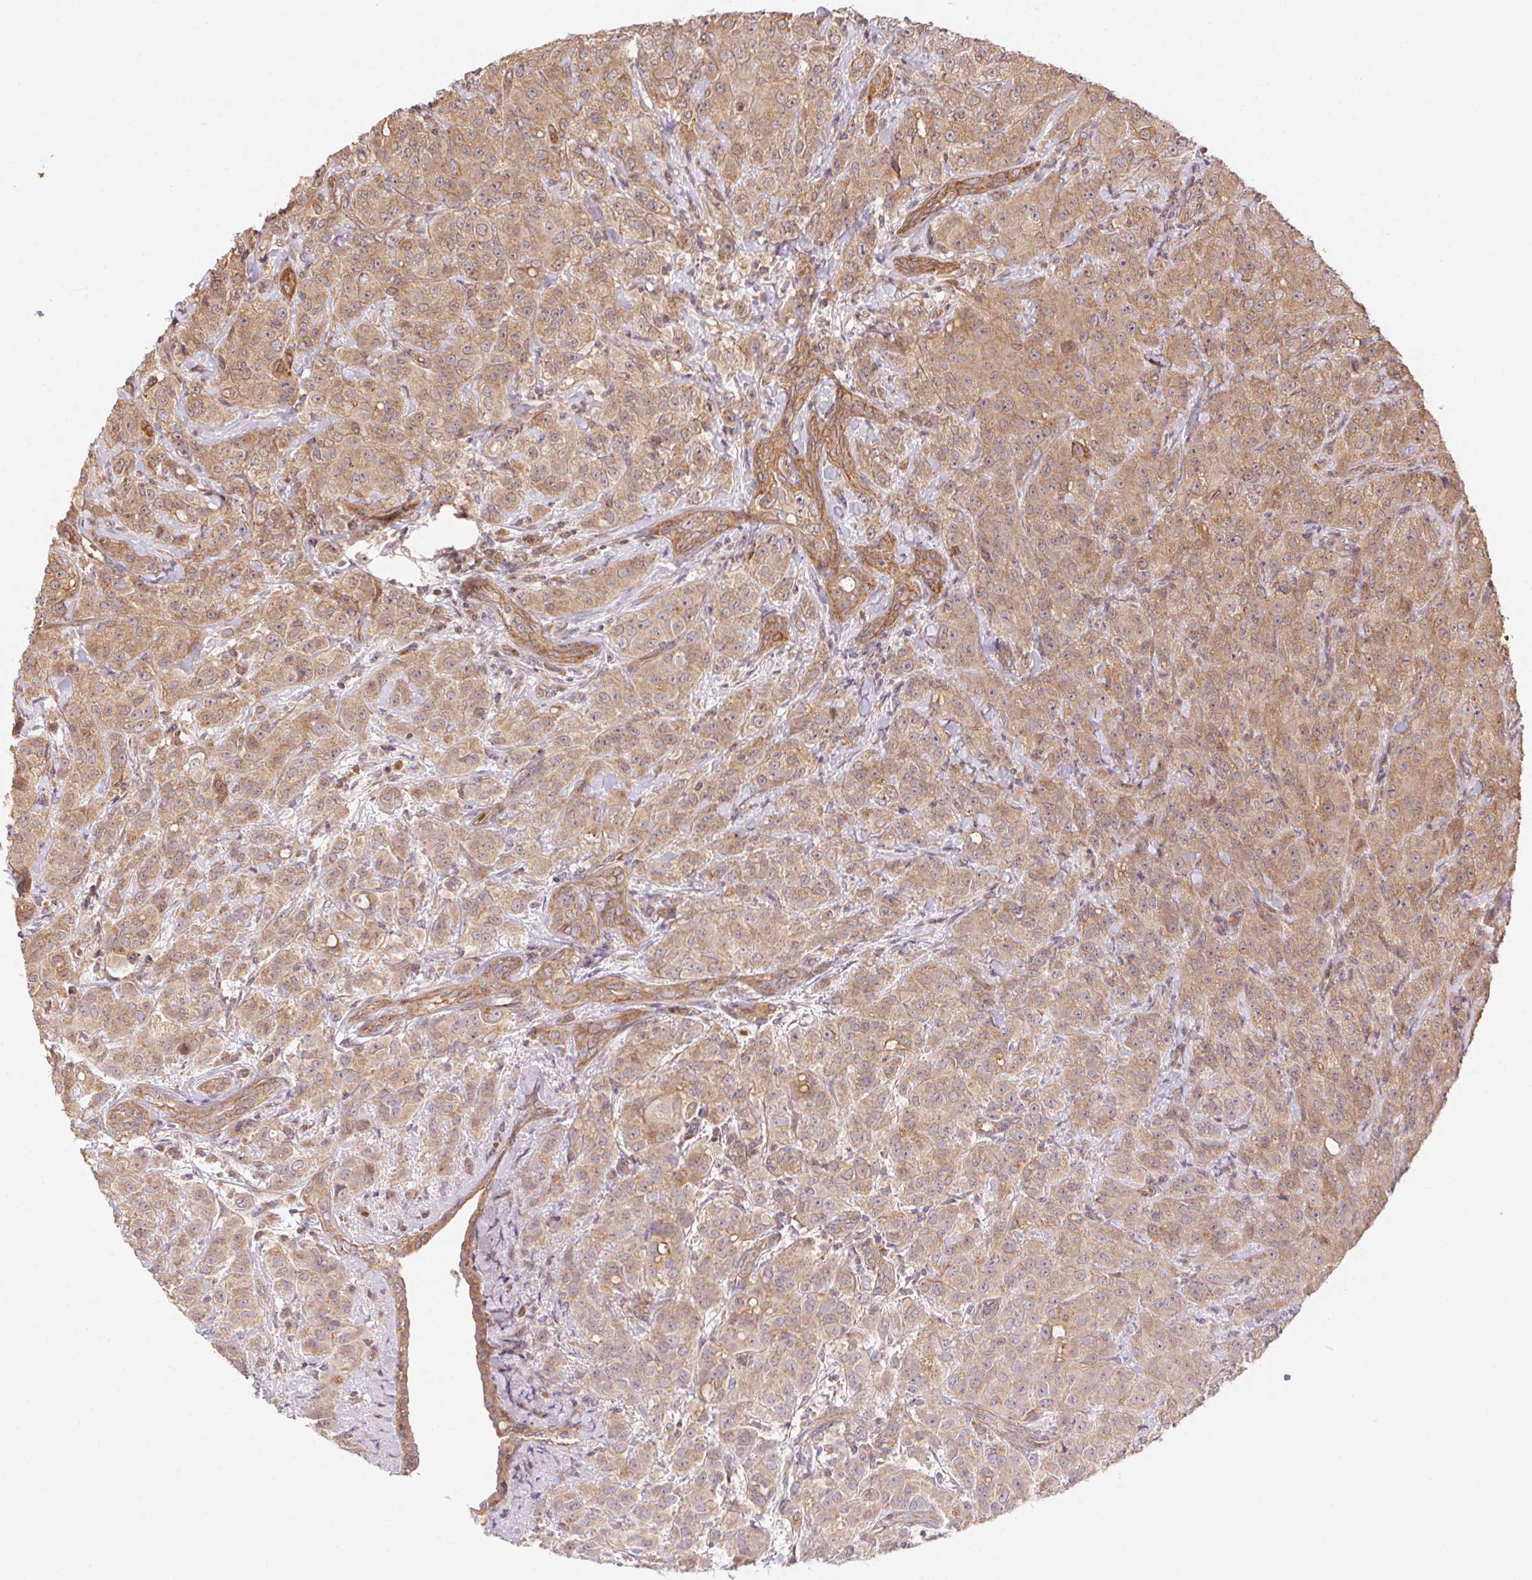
{"staining": {"intensity": "moderate", "quantity": ">75%", "location": "cytoplasmic/membranous"}, "tissue": "breast cancer", "cell_type": "Tumor cells", "image_type": "cancer", "snomed": [{"axis": "morphology", "description": "Normal tissue, NOS"}, {"axis": "morphology", "description": "Duct carcinoma"}, {"axis": "topography", "description": "Breast"}], "caption": "The immunohistochemical stain highlights moderate cytoplasmic/membranous positivity in tumor cells of breast cancer tissue. The protein is shown in brown color, while the nuclei are stained blue.", "gene": "USE1", "patient": {"sex": "female", "age": 43}}